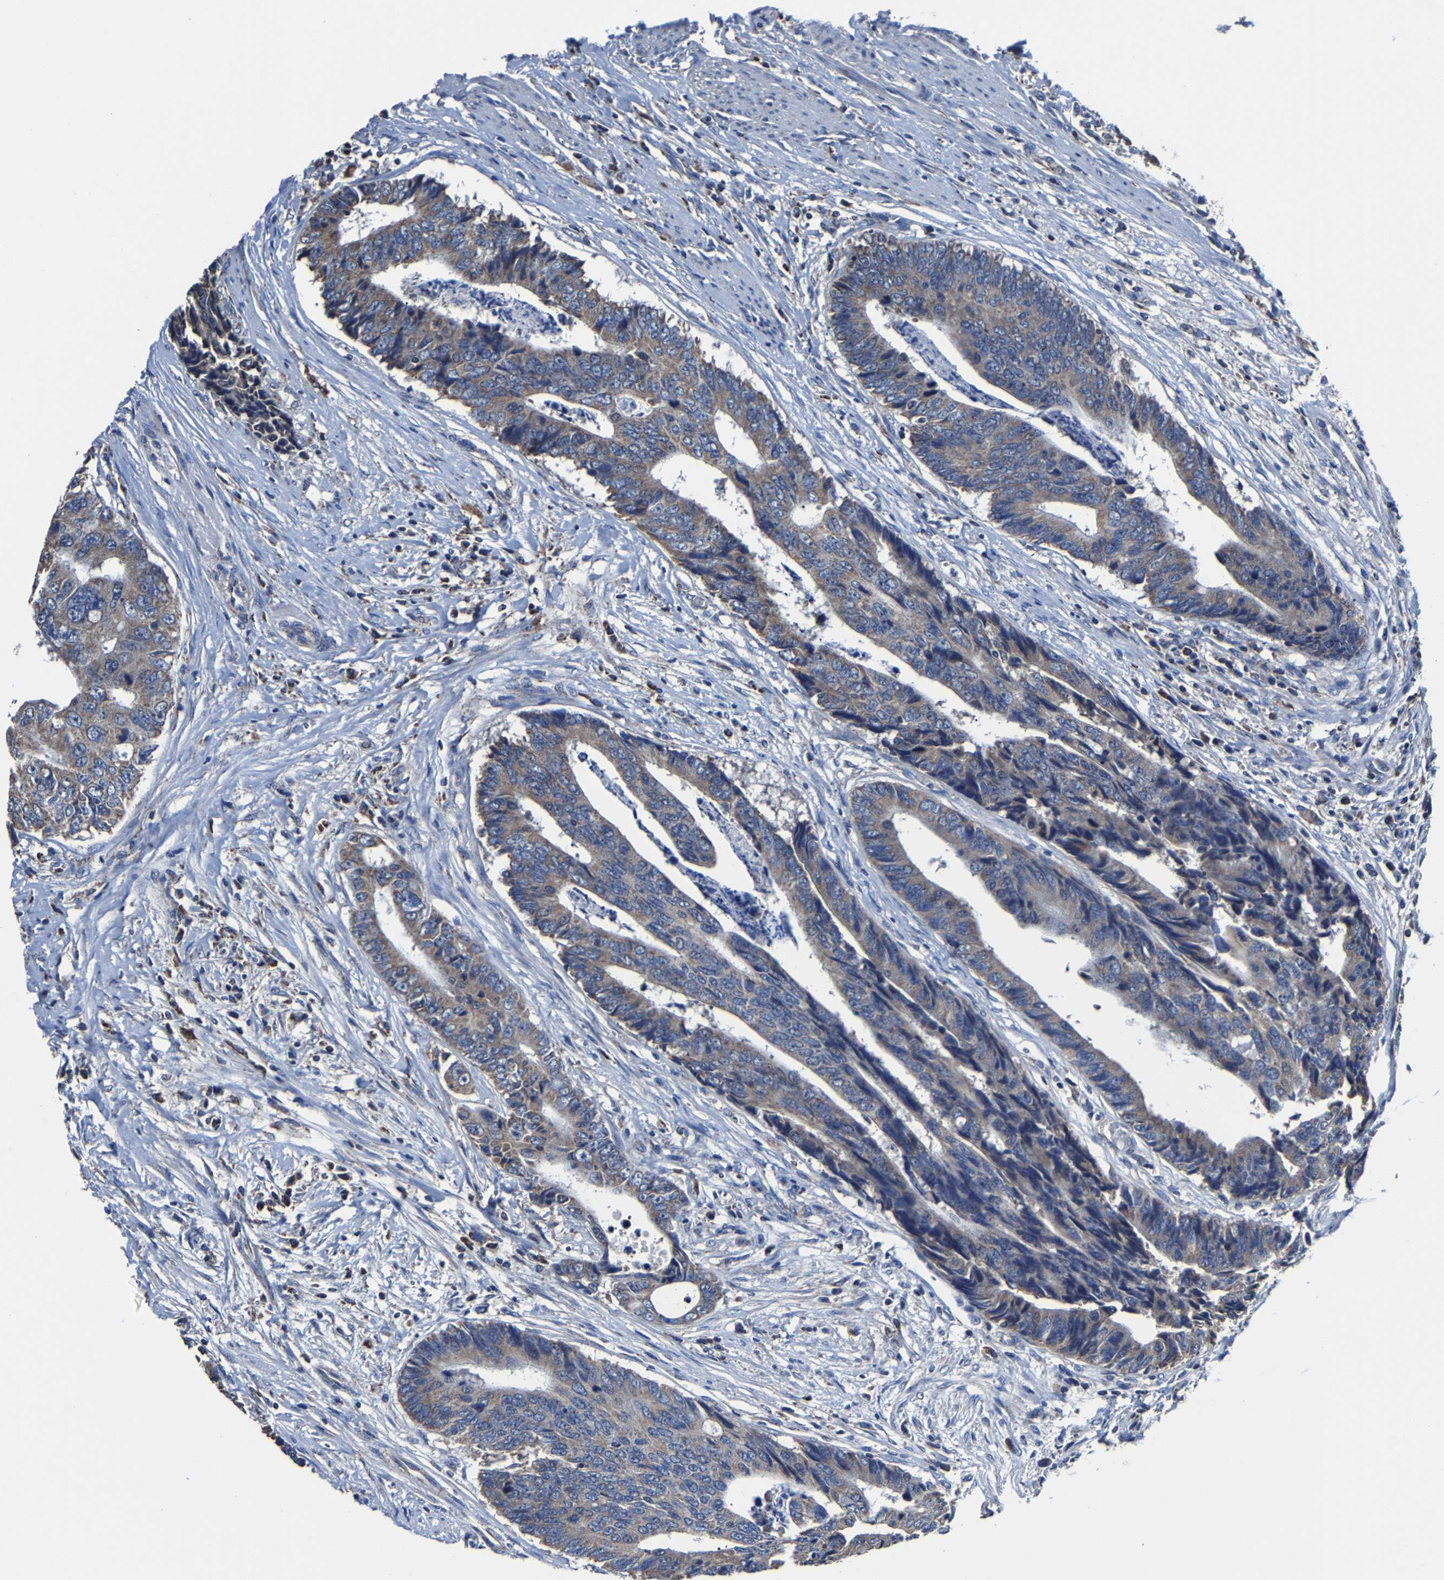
{"staining": {"intensity": "weak", "quantity": ">75%", "location": "cytoplasmic/membranous"}, "tissue": "colorectal cancer", "cell_type": "Tumor cells", "image_type": "cancer", "snomed": [{"axis": "morphology", "description": "Adenocarcinoma, NOS"}, {"axis": "topography", "description": "Rectum"}], "caption": "Immunohistochemical staining of adenocarcinoma (colorectal) demonstrates weak cytoplasmic/membranous protein staining in approximately >75% of tumor cells. (brown staining indicates protein expression, while blue staining denotes nuclei).", "gene": "ZCCHC7", "patient": {"sex": "male", "age": 84}}